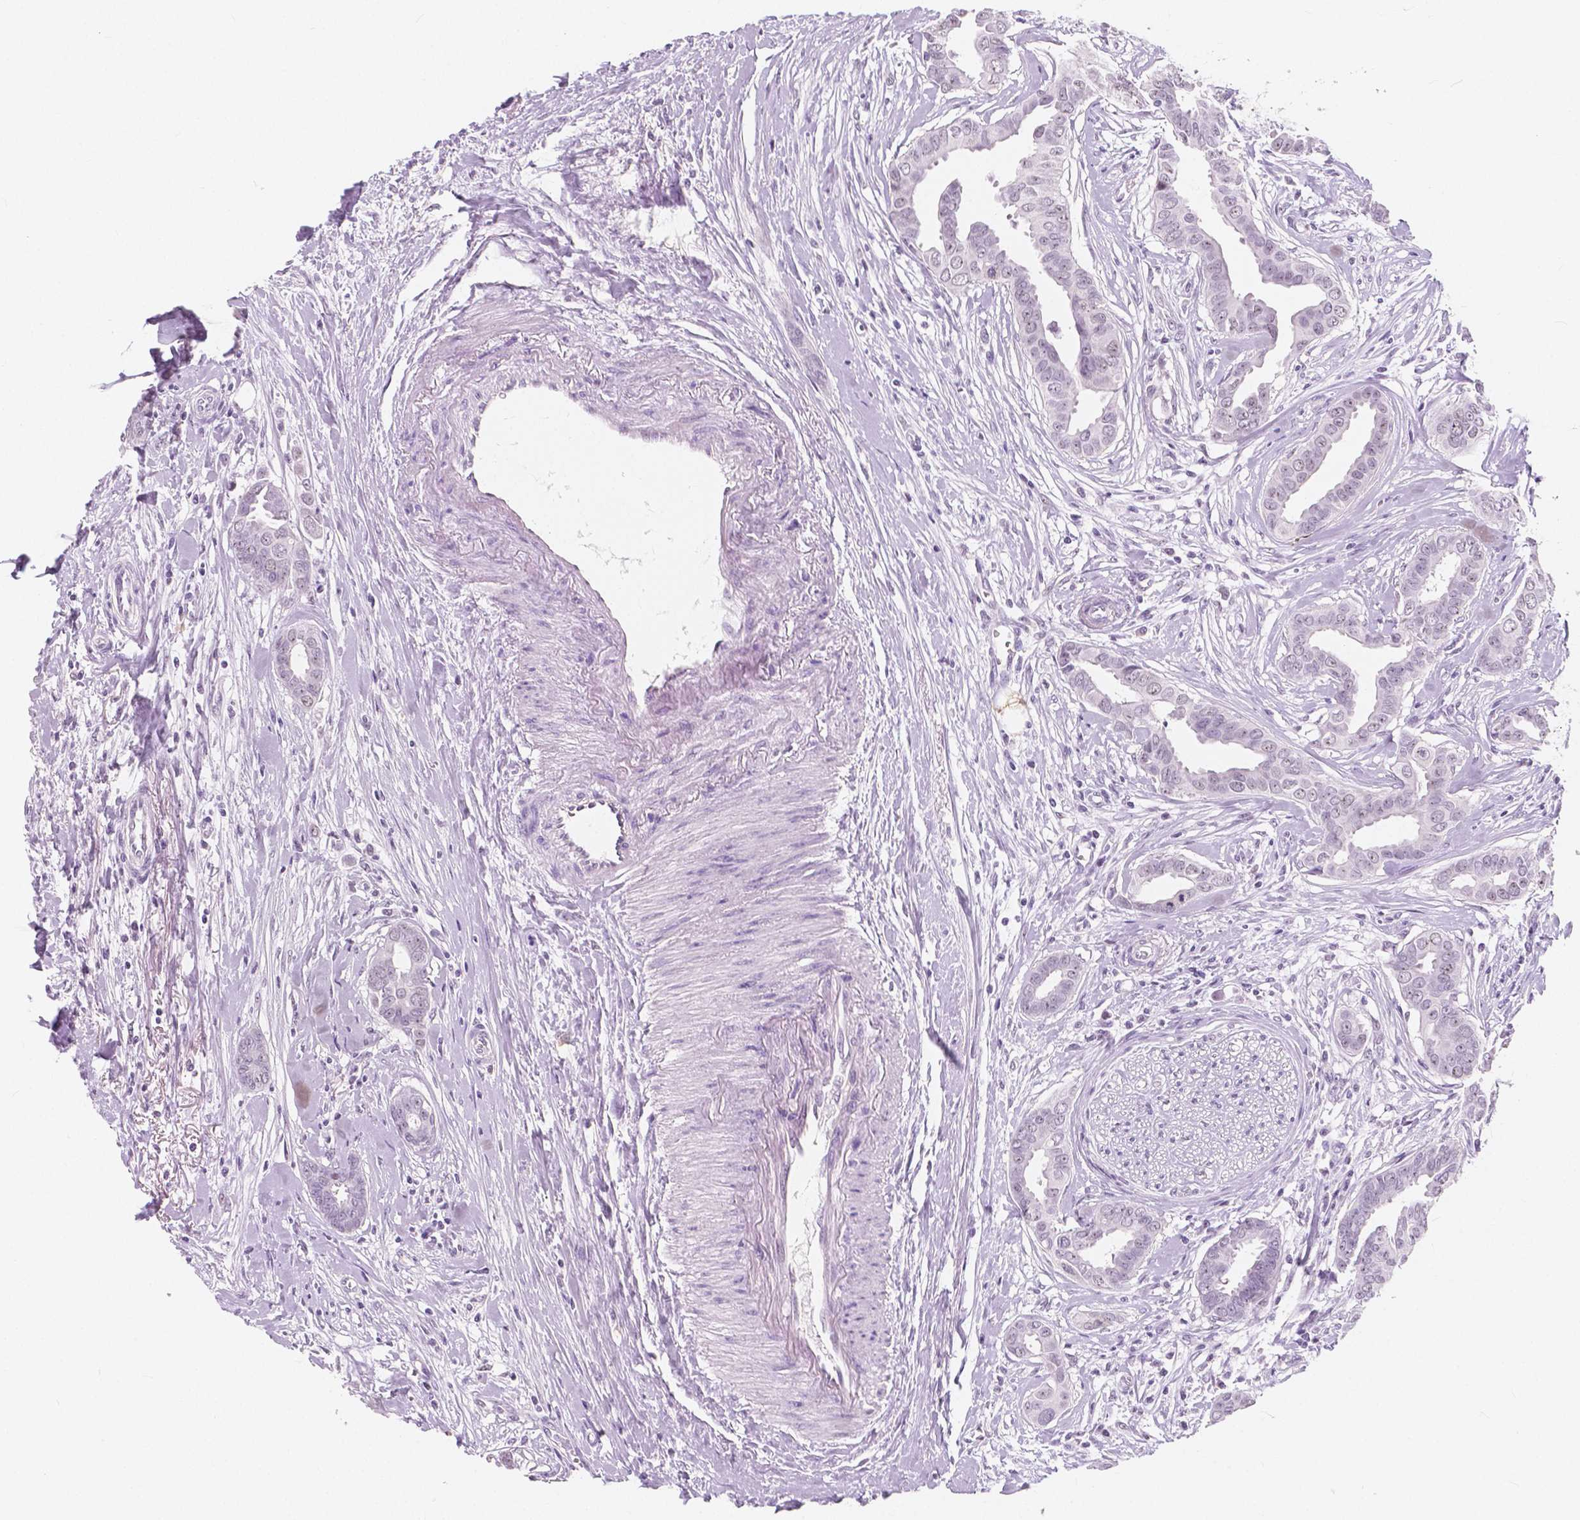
{"staining": {"intensity": "negative", "quantity": "none", "location": "none"}, "tissue": "breast cancer", "cell_type": "Tumor cells", "image_type": "cancer", "snomed": [{"axis": "morphology", "description": "Duct carcinoma"}, {"axis": "topography", "description": "Breast"}], "caption": "Immunohistochemical staining of breast cancer shows no significant expression in tumor cells.", "gene": "NOLC1", "patient": {"sex": "female", "age": 45}}